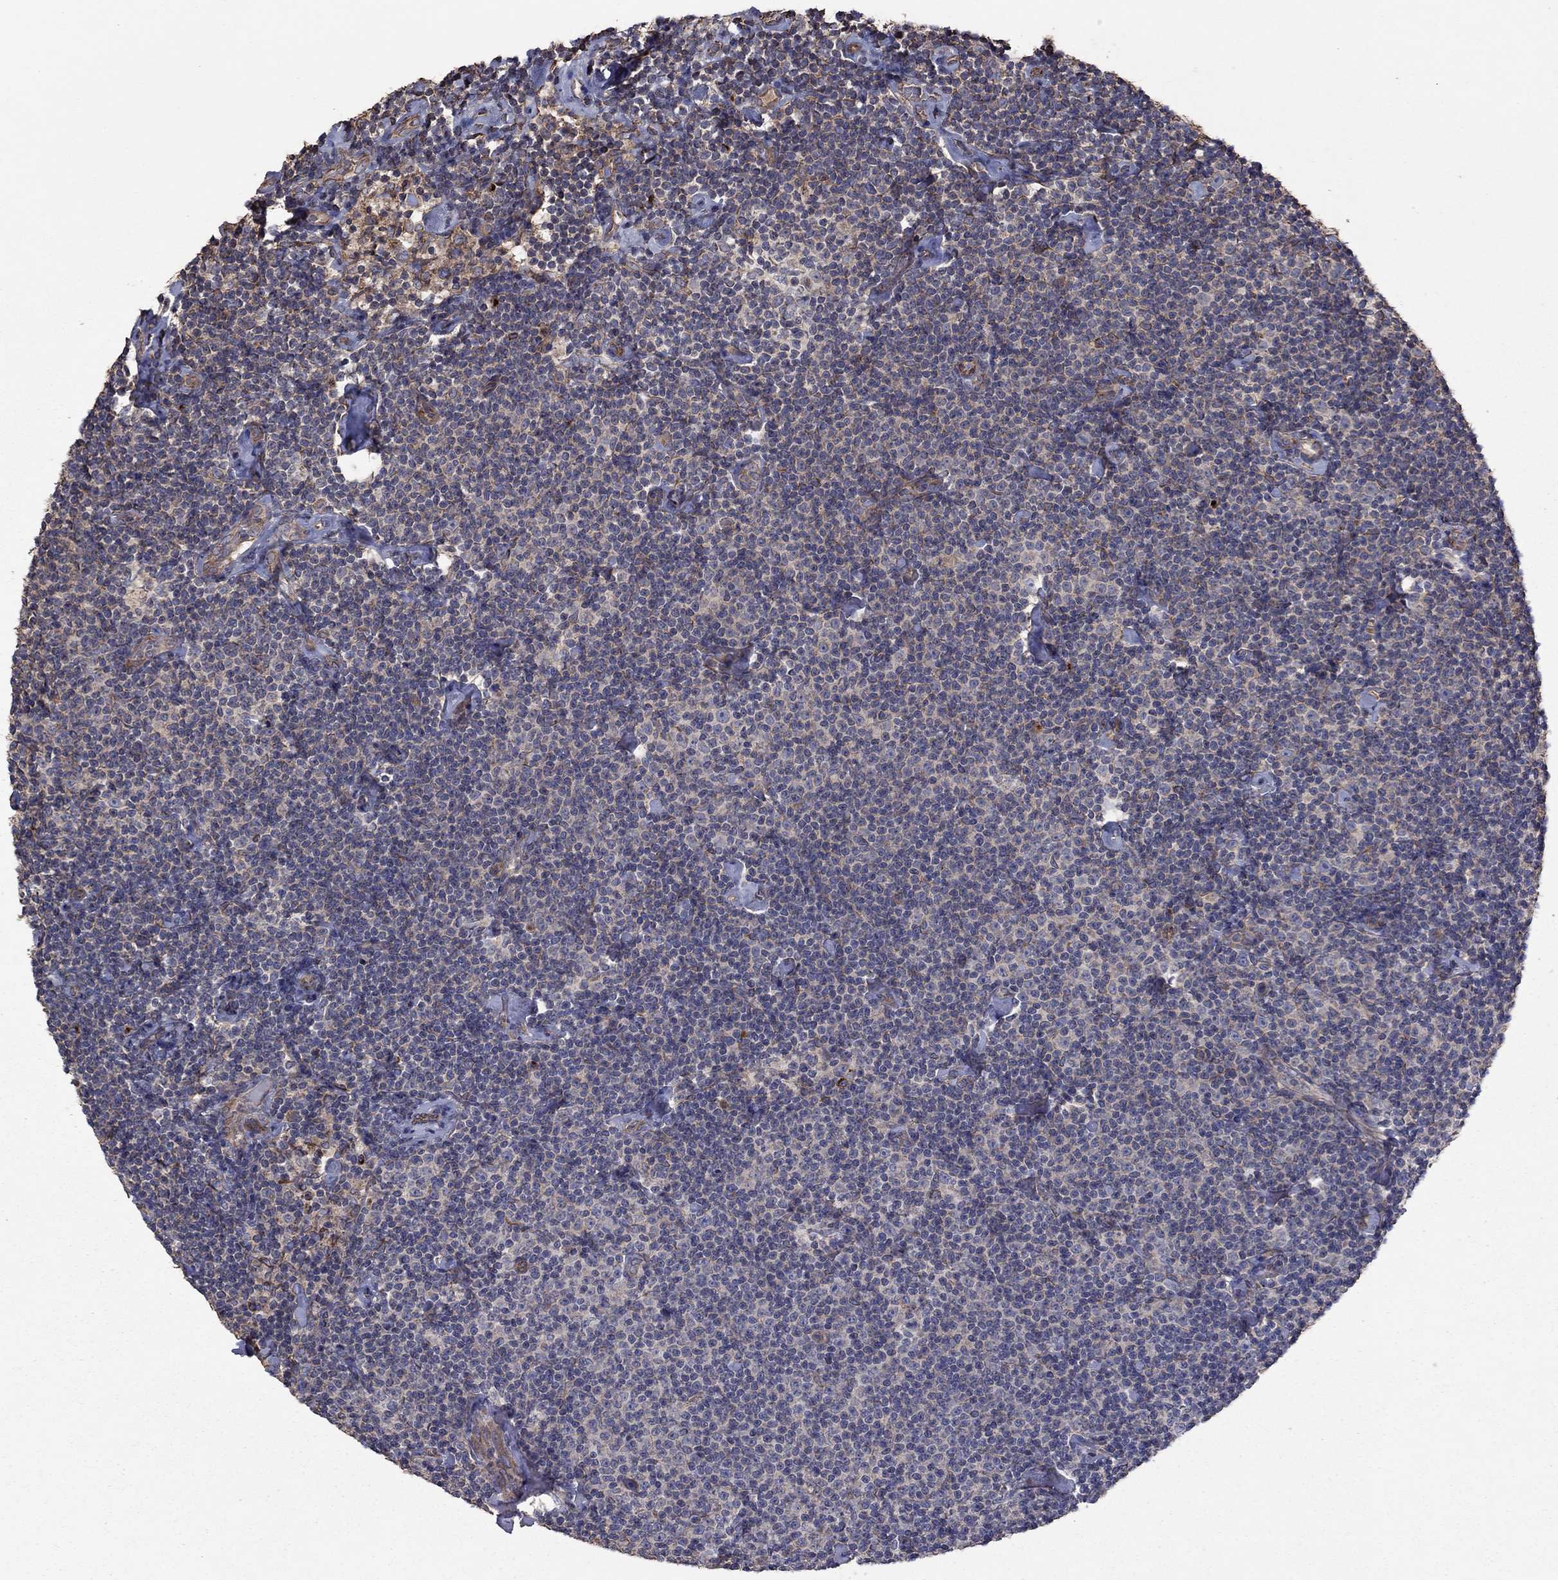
{"staining": {"intensity": "negative", "quantity": "none", "location": "none"}, "tissue": "lymphoma", "cell_type": "Tumor cells", "image_type": "cancer", "snomed": [{"axis": "morphology", "description": "Malignant lymphoma, non-Hodgkin's type, Low grade"}, {"axis": "topography", "description": "Lymph node"}], "caption": "A histopathology image of human lymphoma is negative for staining in tumor cells.", "gene": "FLT4", "patient": {"sex": "male", "age": 81}}